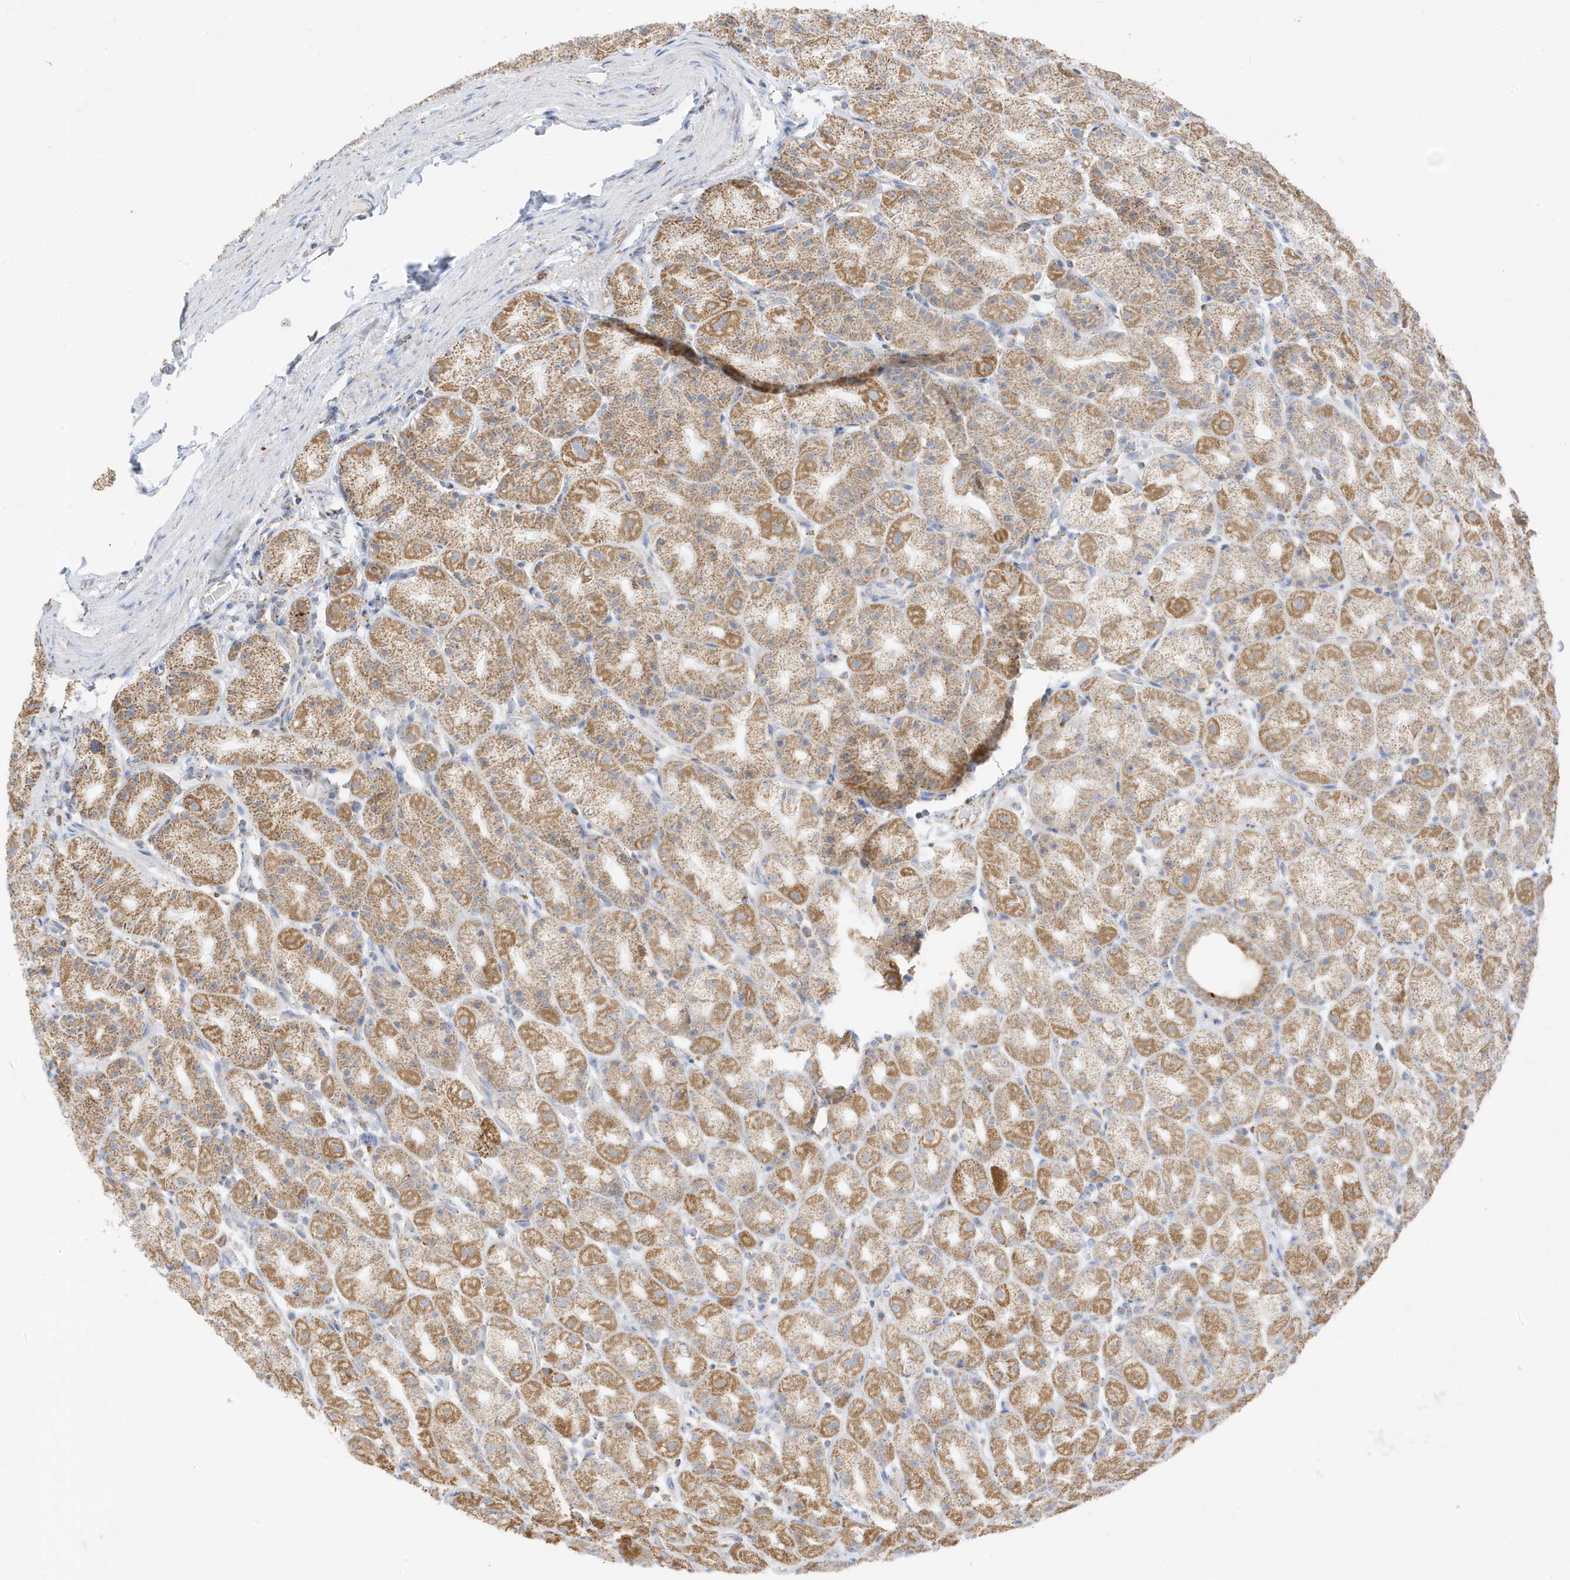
{"staining": {"intensity": "moderate", "quantity": ">75%", "location": "cytoplasmic/membranous"}, "tissue": "stomach", "cell_type": "Glandular cells", "image_type": "normal", "snomed": [{"axis": "morphology", "description": "Normal tissue, NOS"}, {"axis": "topography", "description": "Stomach, upper"}], "caption": "DAB immunohistochemical staining of benign stomach shows moderate cytoplasmic/membranous protein expression in approximately >75% of glandular cells.", "gene": "CAPN13", "patient": {"sex": "male", "age": 68}}